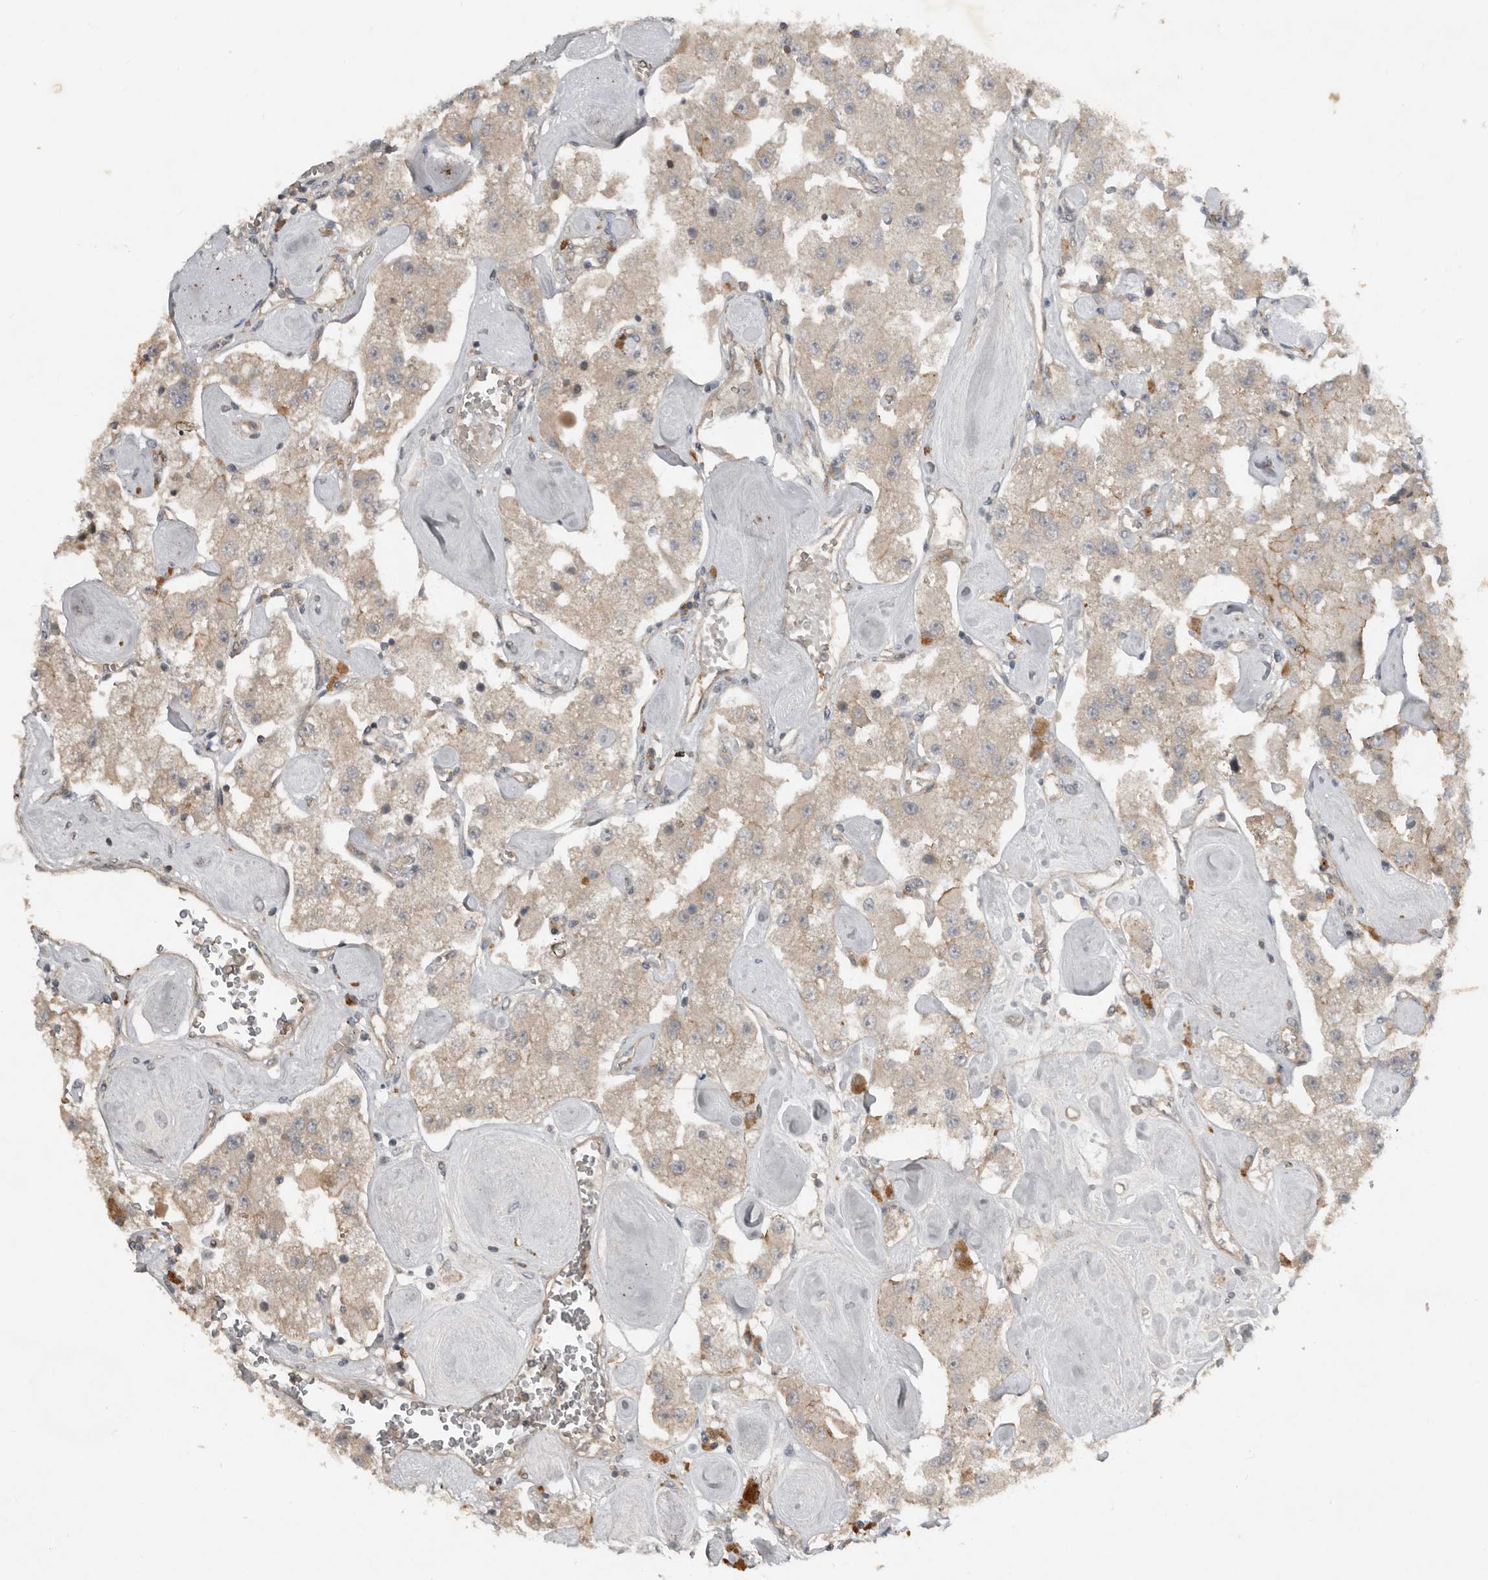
{"staining": {"intensity": "negative", "quantity": "none", "location": "none"}, "tissue": "carcinoid", "cell_type": "Tumor cells", "image_type": "cancer", "snomed": [{"axis": "morphology", "description": "Carcinoid, malignant, NOS"}, {"axis": "topography", "description": "Pancreas"}], "caption": "A high-resolution image shows immunohistochemistry (IHC) staining of malignant carcinoid, which reveals no significant positivity in tumor cells.", "gene": "TEAD3", "patient": {"sex": "male", "age": 41}}